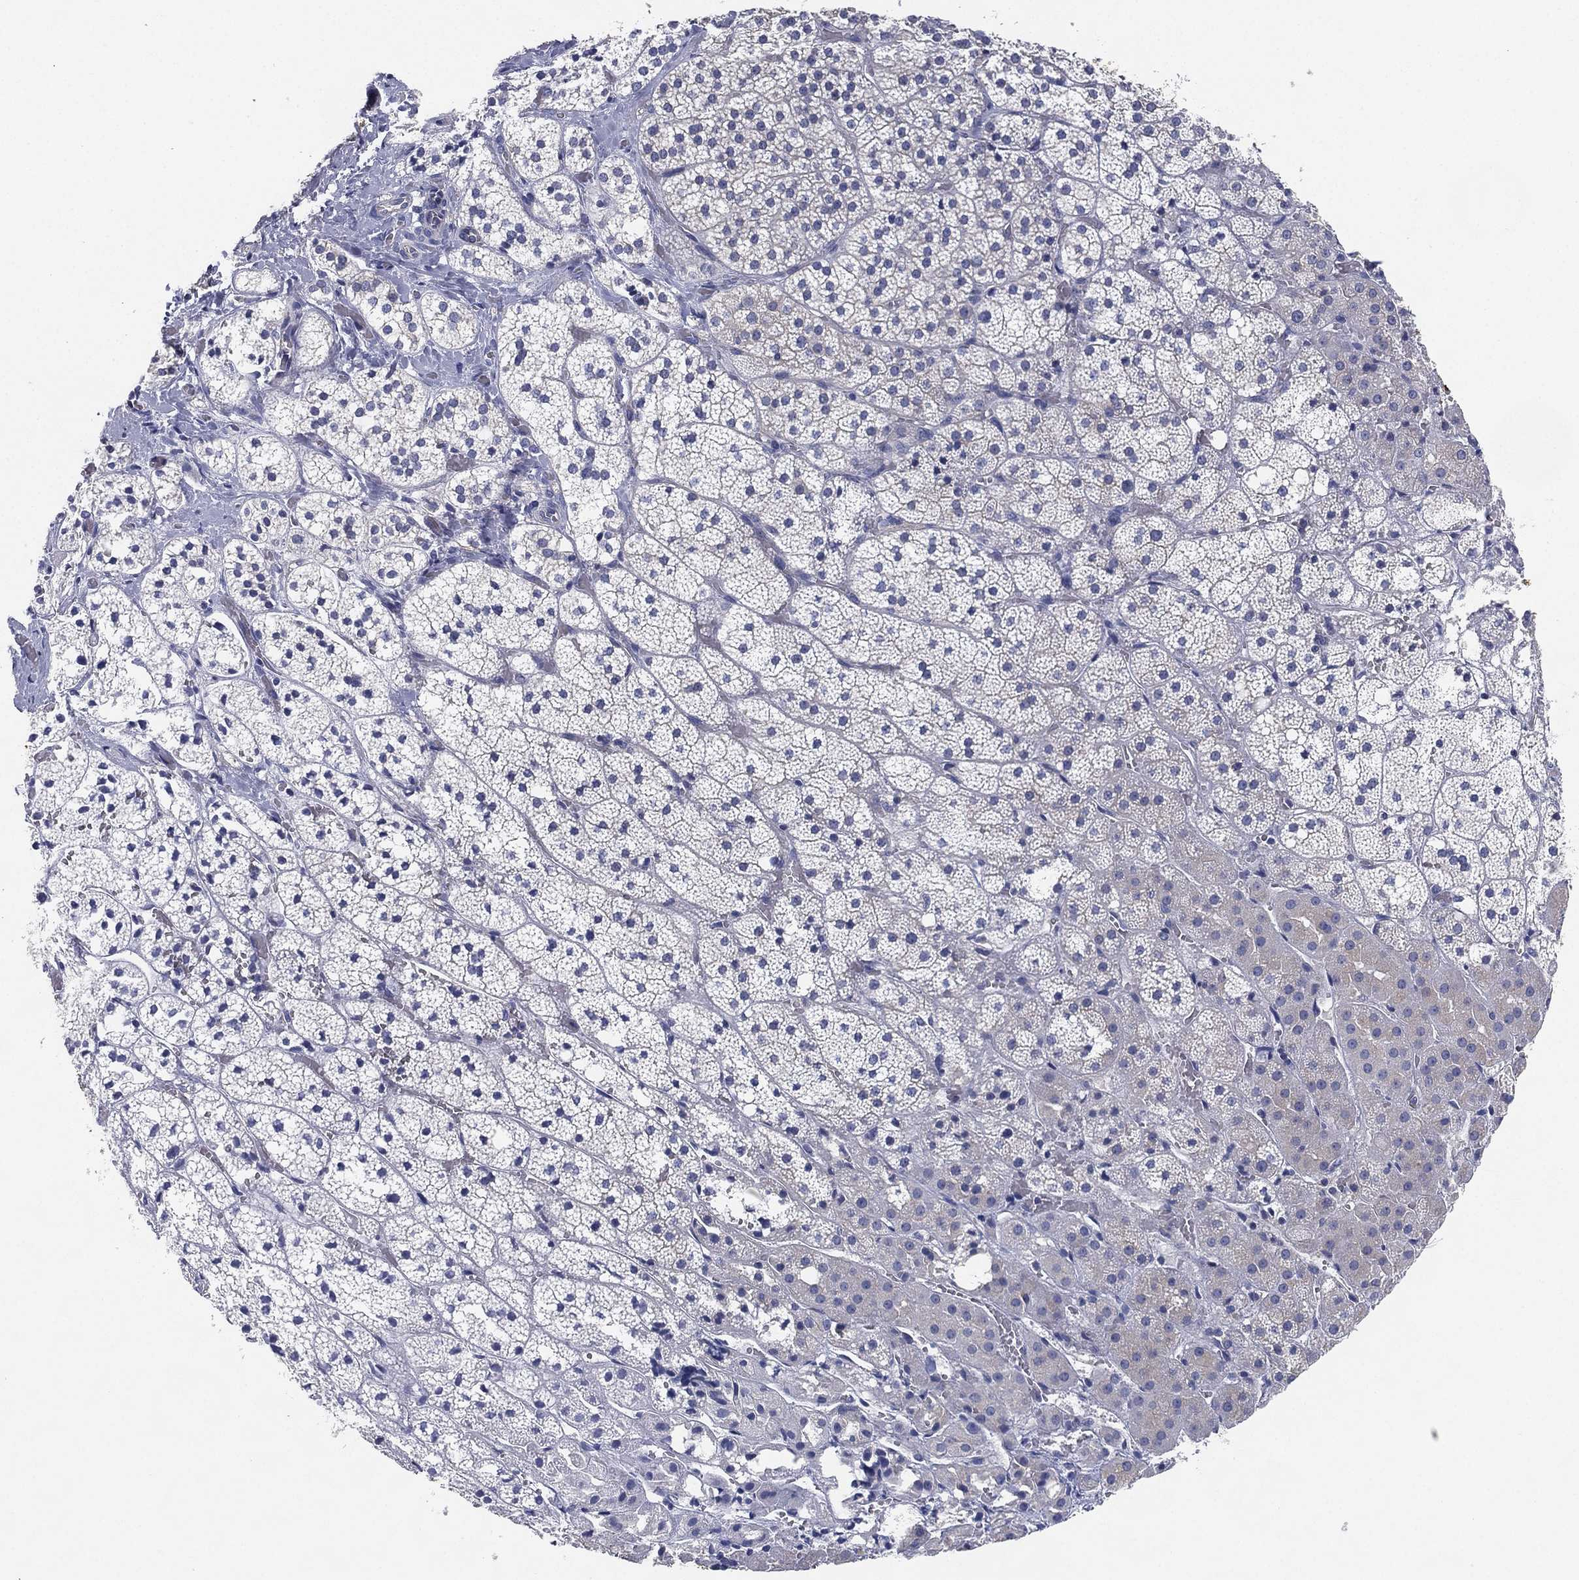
{"staining": {"intensity": "negative", "quantity": "none", "location": "none"}, "tissue": "adrenal gland", "cell_type": "Glandular cells", "image_type": "normal", "snomed": [{"axis": "morphology", "description": "Normal tissue, NOS"}, {"axis": "topography", "description": "Adrenal gland"}], "caption": "DAB immunohistochemical staining of normal human adrenal gland shows no significant positivity in glandular cells.", "gene": "CCDC70", "patient": {"sex": "male", "age": 53}}